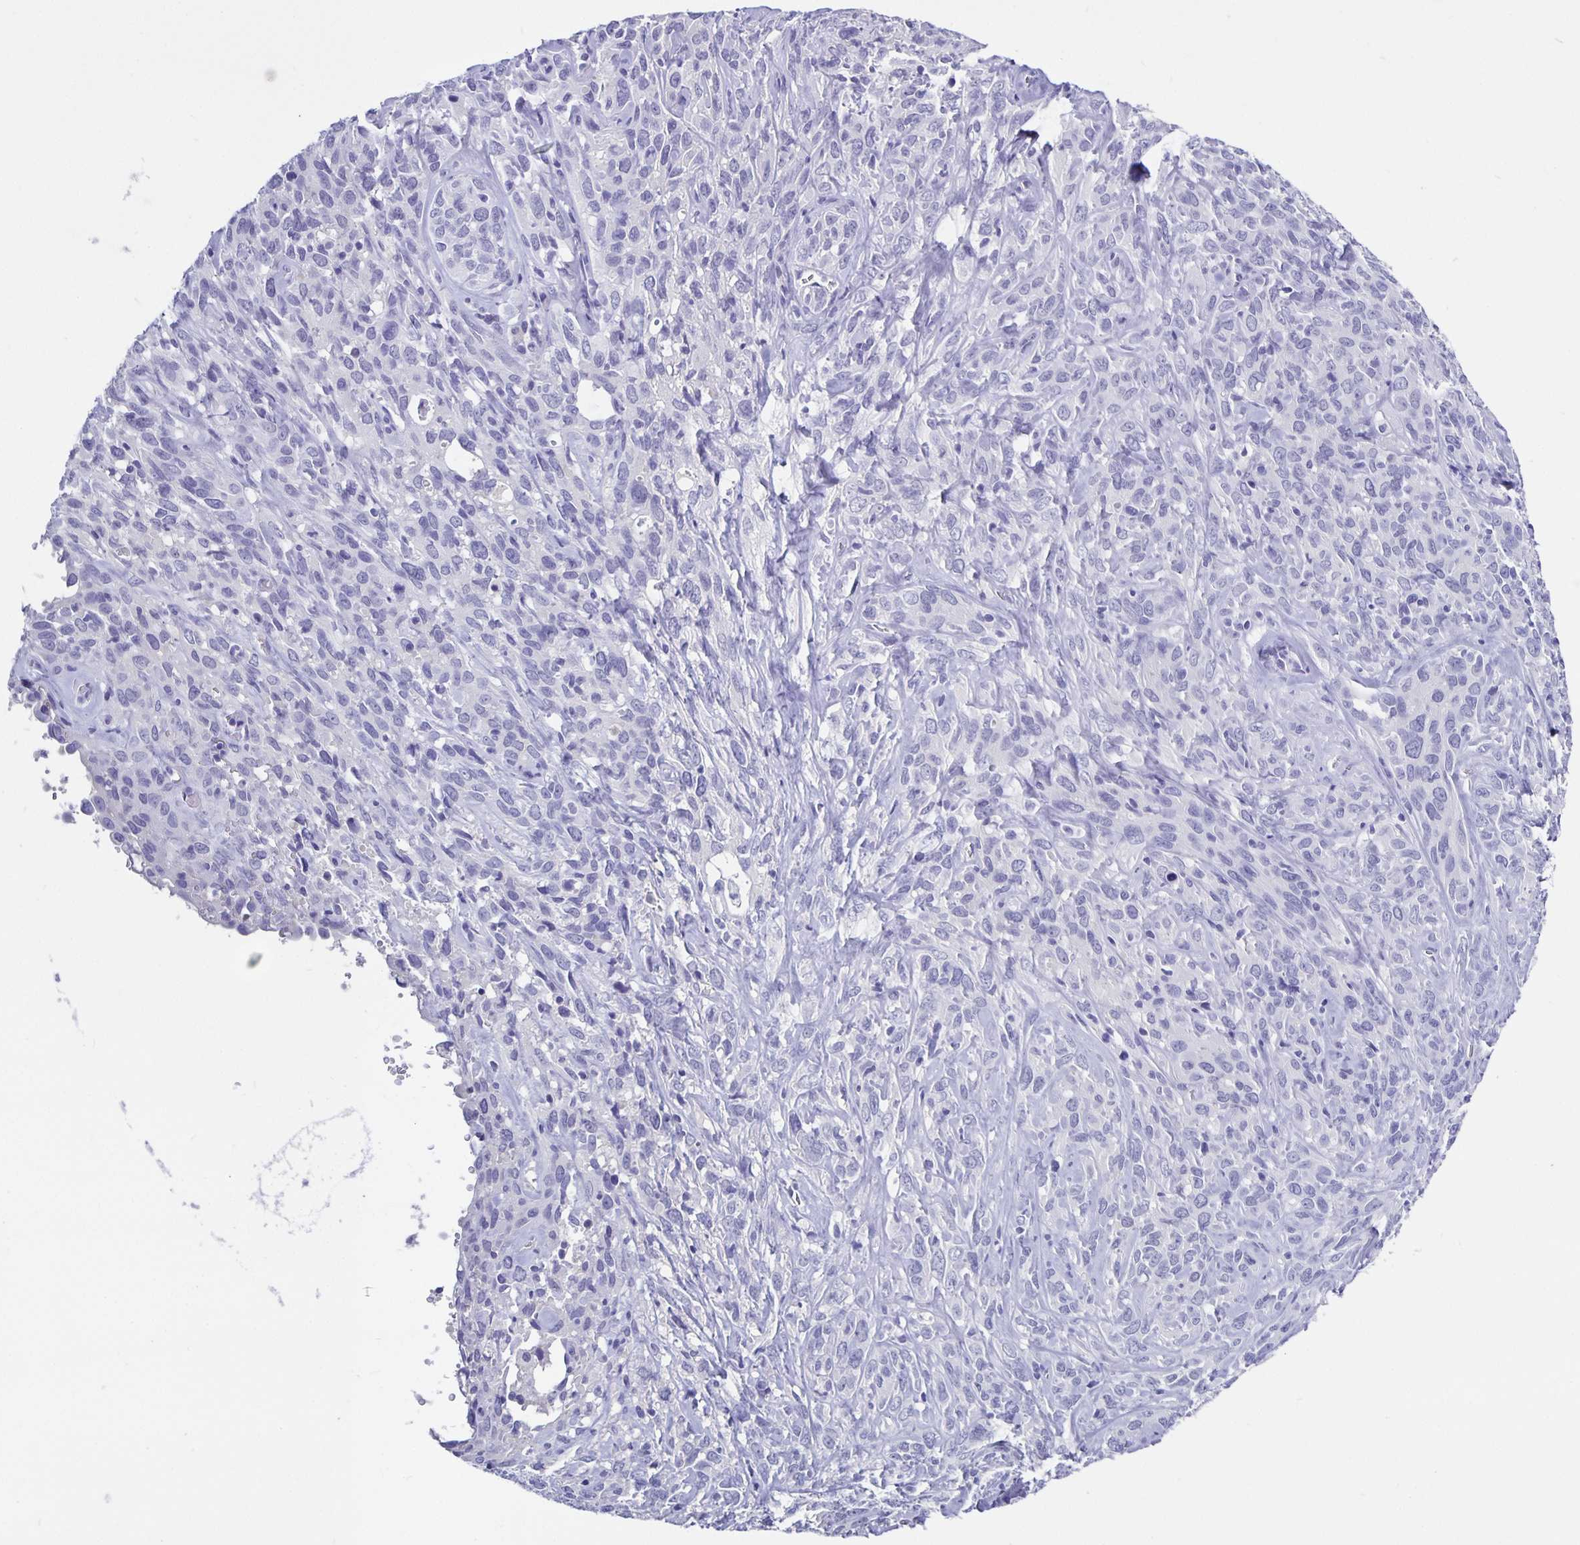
{"staining": {"intensity": "negative", "quantity": "none", "location": "none"}, "tissue": "cervical cancer", "cell_type": "Tumor cells", "image_type": "cancer", "snomed": [{"axis": "morphology", "description": "Normal tissue, NOS"}, {"axis": "morphology", "description": "Squamous cell carcinoma, NOS"}, {"axis": "topography", "description": "Cervix"}], "caption": "This is a histopathology image of immunohistochemistry (IHC) staining of cervical squamous cell carcinoma, which shows no staining in tumor cells.", "gene": "ODF3B", "patient": {"sex": "female", "age": 51}}